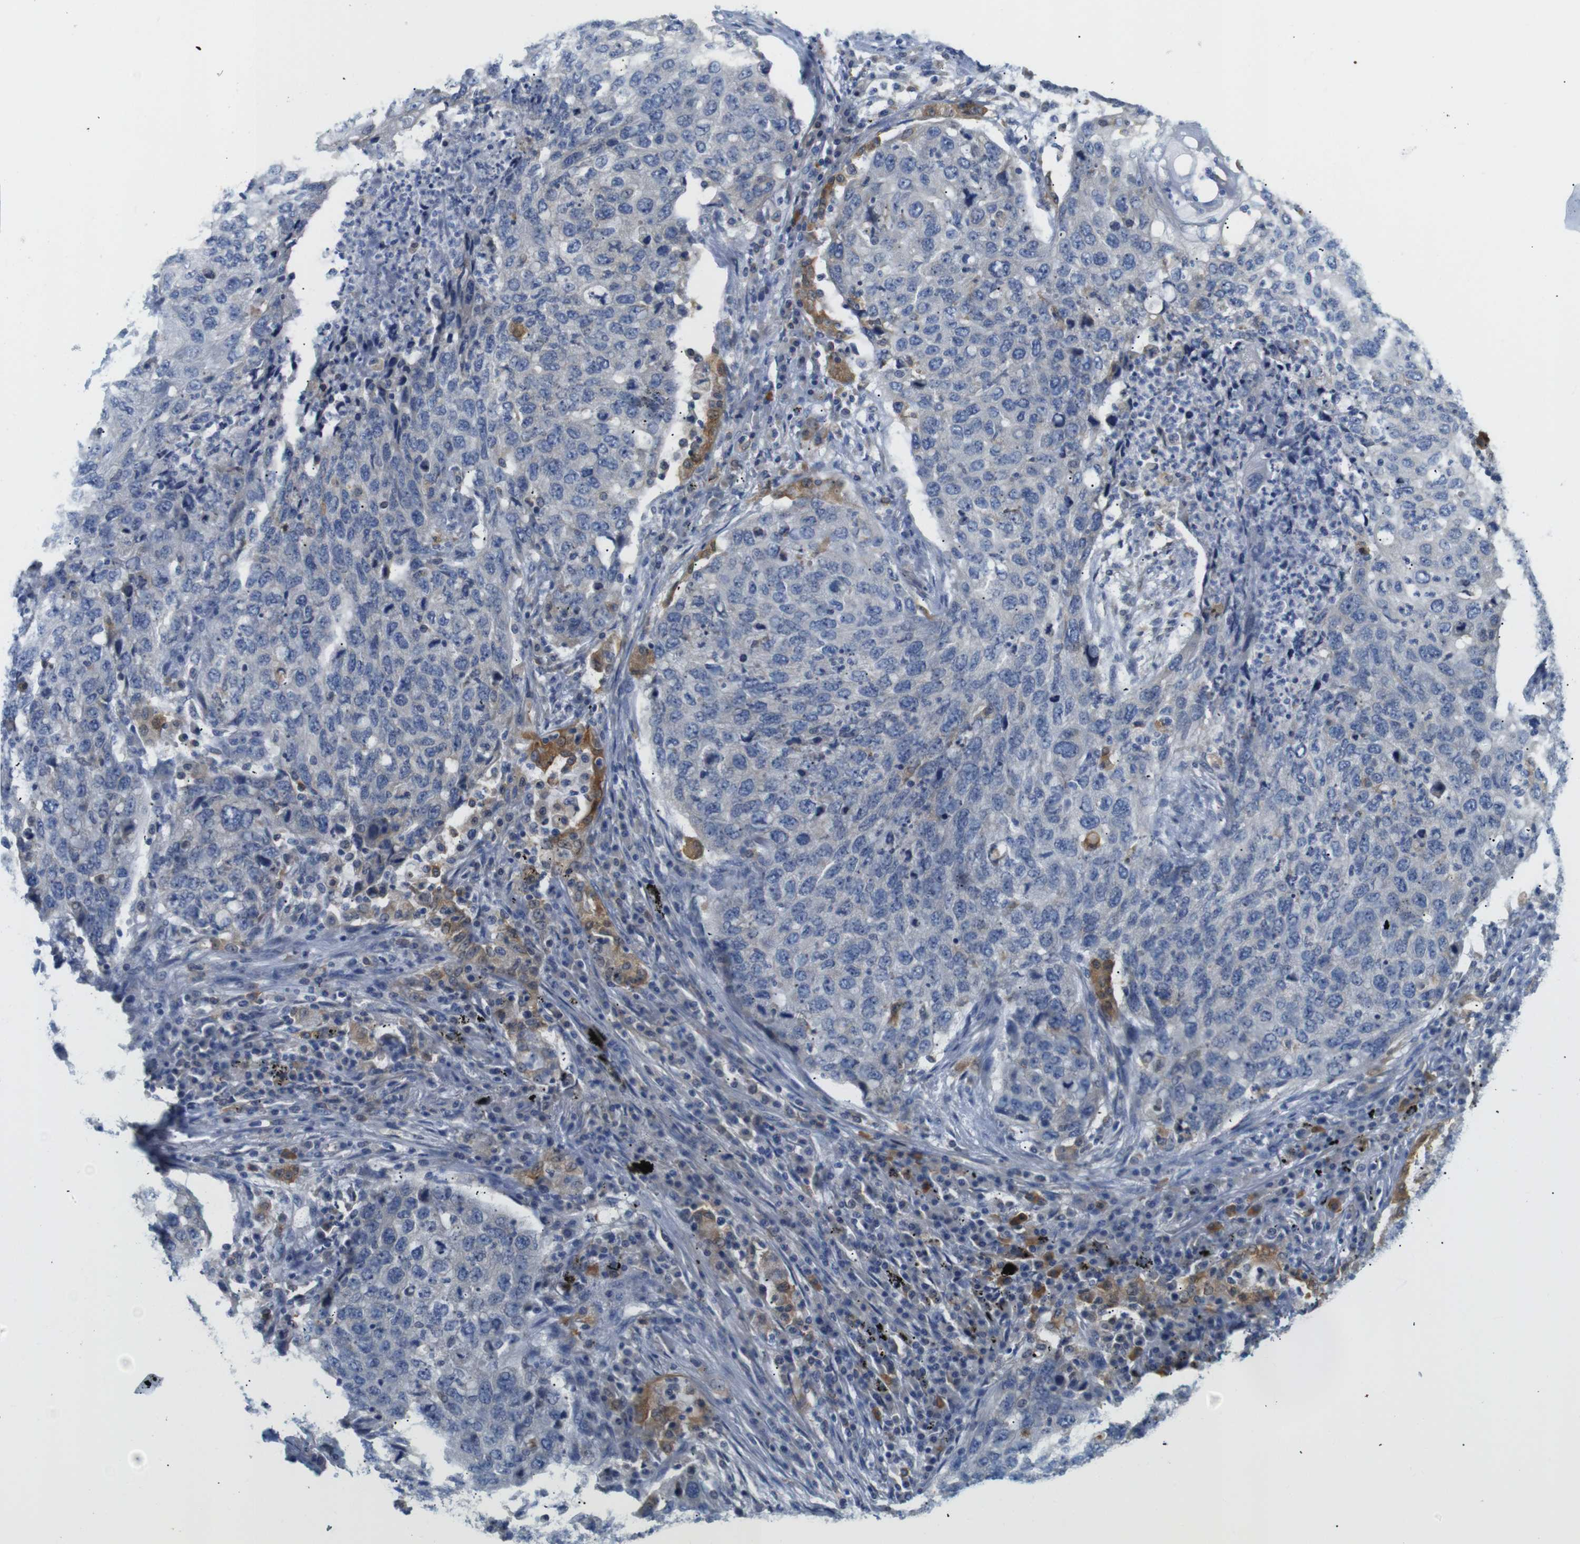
{"staining": {"intensity": "negative", "quantity": "none", "location": "none"}, "tissue": "lung cancer", "cell_type": "Tumor cells", "image_type": "cancer", "snomed": [{"axis": "morphology", "description": "Squamous cell carcinoma, NOS"}, {"axis": "topography", "description": "Lung"}], "caption": "This is a image of immunohistochemistry staining of lung cancer, which shows no positivity in tumor cells.", "gene": "NEBL", "patient": {"sex": "female", "age": 63}}